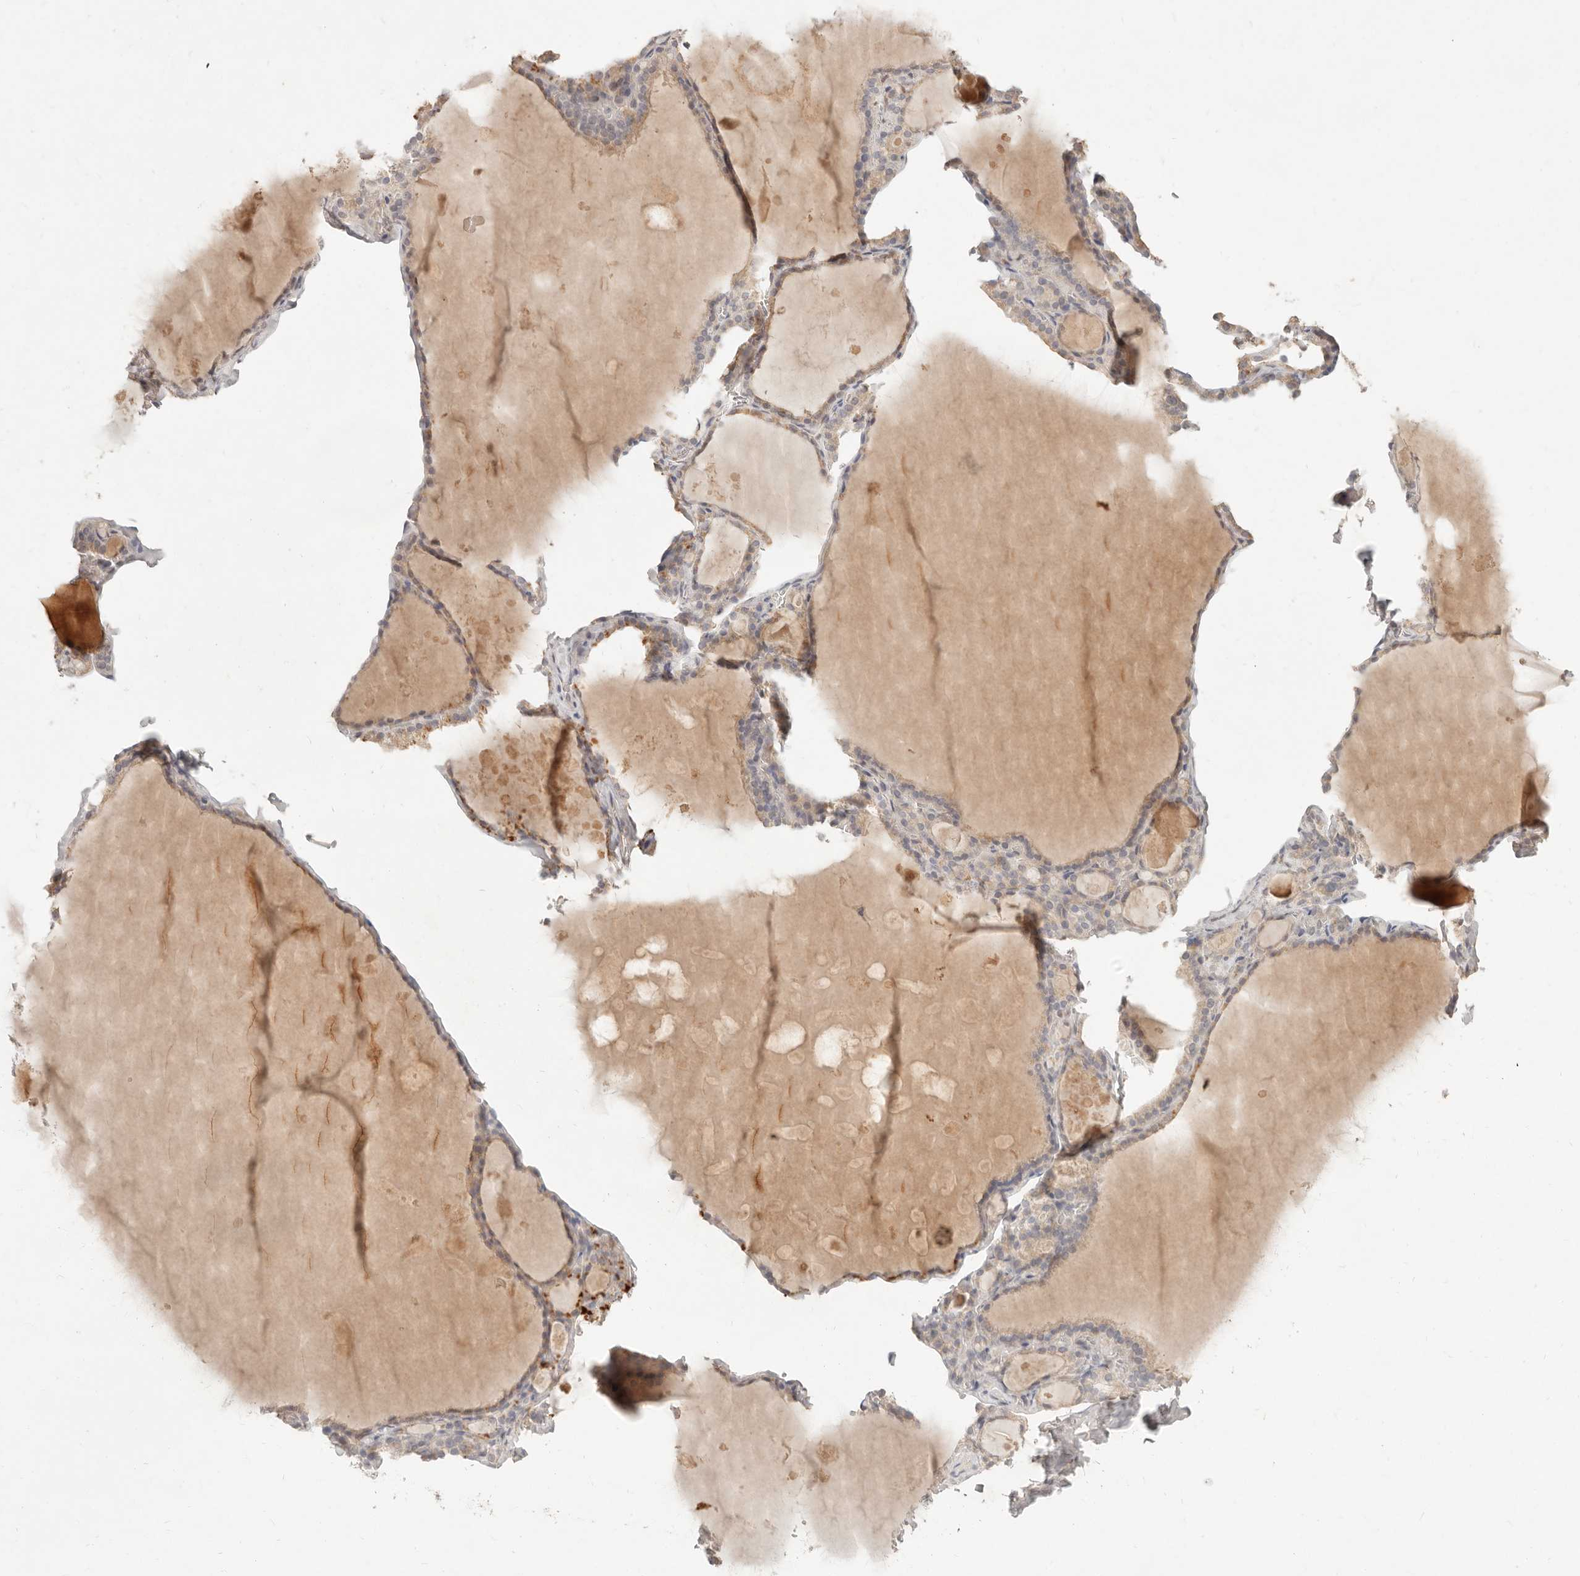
{"staining": {"intensity": "weak", "quantity": "25%-75%", "location": "cytoplasmic/membranous"}, "tissue": "thyroid gland", "cell_type": "Glandular cells", "image_type": "normal", "snomed": [{"axis": "morphology", "description": "Normal tissue, NOS"}, {"axis": "topography", "description": "Thyroid gland"}], "caption": "Unremarkable thyroid gland was stained to show a protein in brown. There is low levels of weak cytoplasmic/membranous staining in about 25%-75% of glandular cells. (Stains: DAB (3,3'-diaminobenzidine) in brown, nuclei in blue, Microscopy: brightfield microscopy at high magnification).", "gene": "NECAP2", "patient": {"sex": "male", "age": 56}}